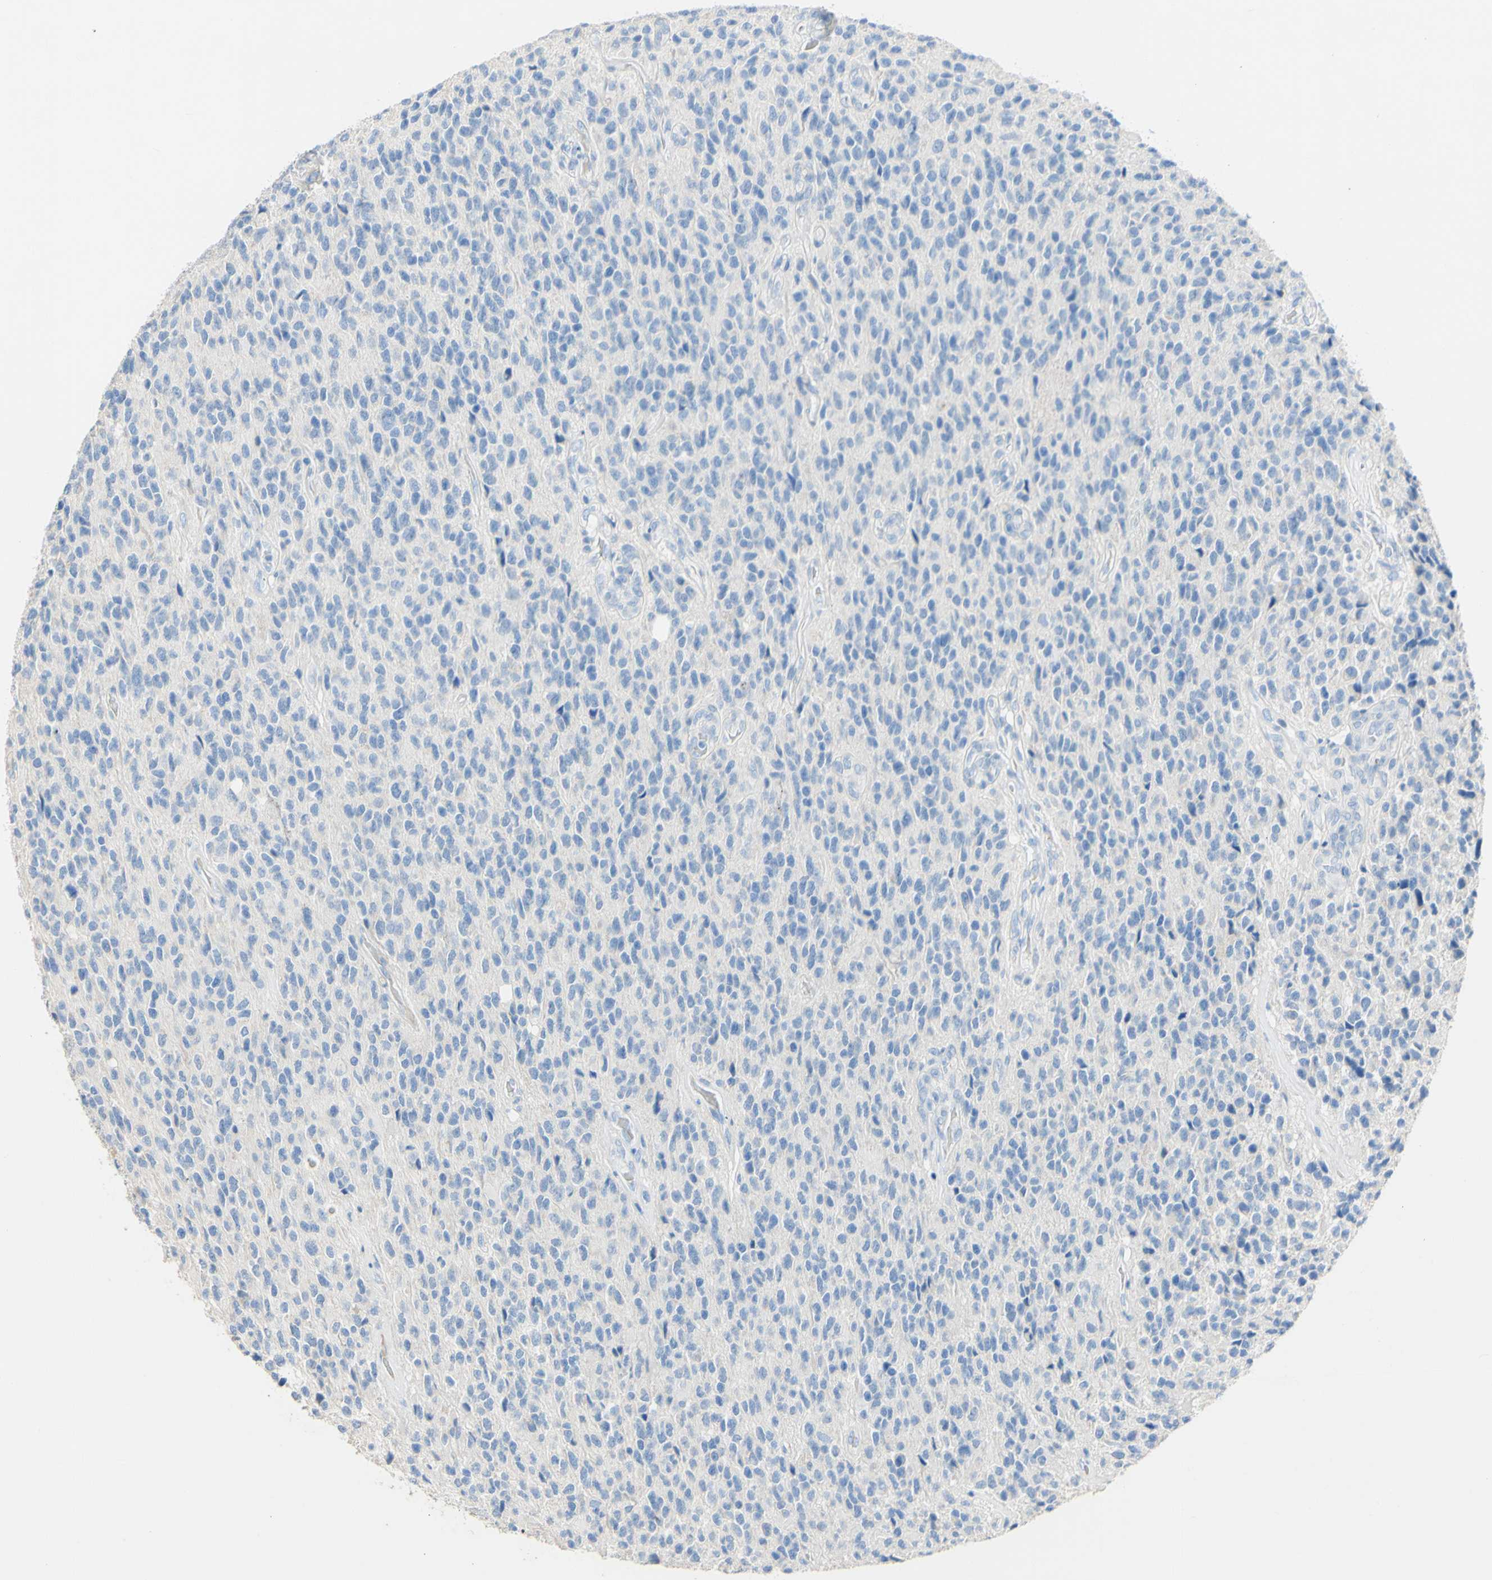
{"staining": {"intensity": "negative", "quantity": "none", "location": "none"}, "tissue": "glioma", "cell_type": "Tumor cells", "image_type": "cancer", "snomed": [{"axis": "morphology", "description": "Glioma, malignant, High grade"}, {"axis": "topography", "description": "pancreas cauda"}], "caption": "DAB immunohistochemical staining of malignant glioma (high-grade) exhibits no significant expression in tumor cells.", "gene": "DSC2", "patient": {"sex": "male", "age": 60}}